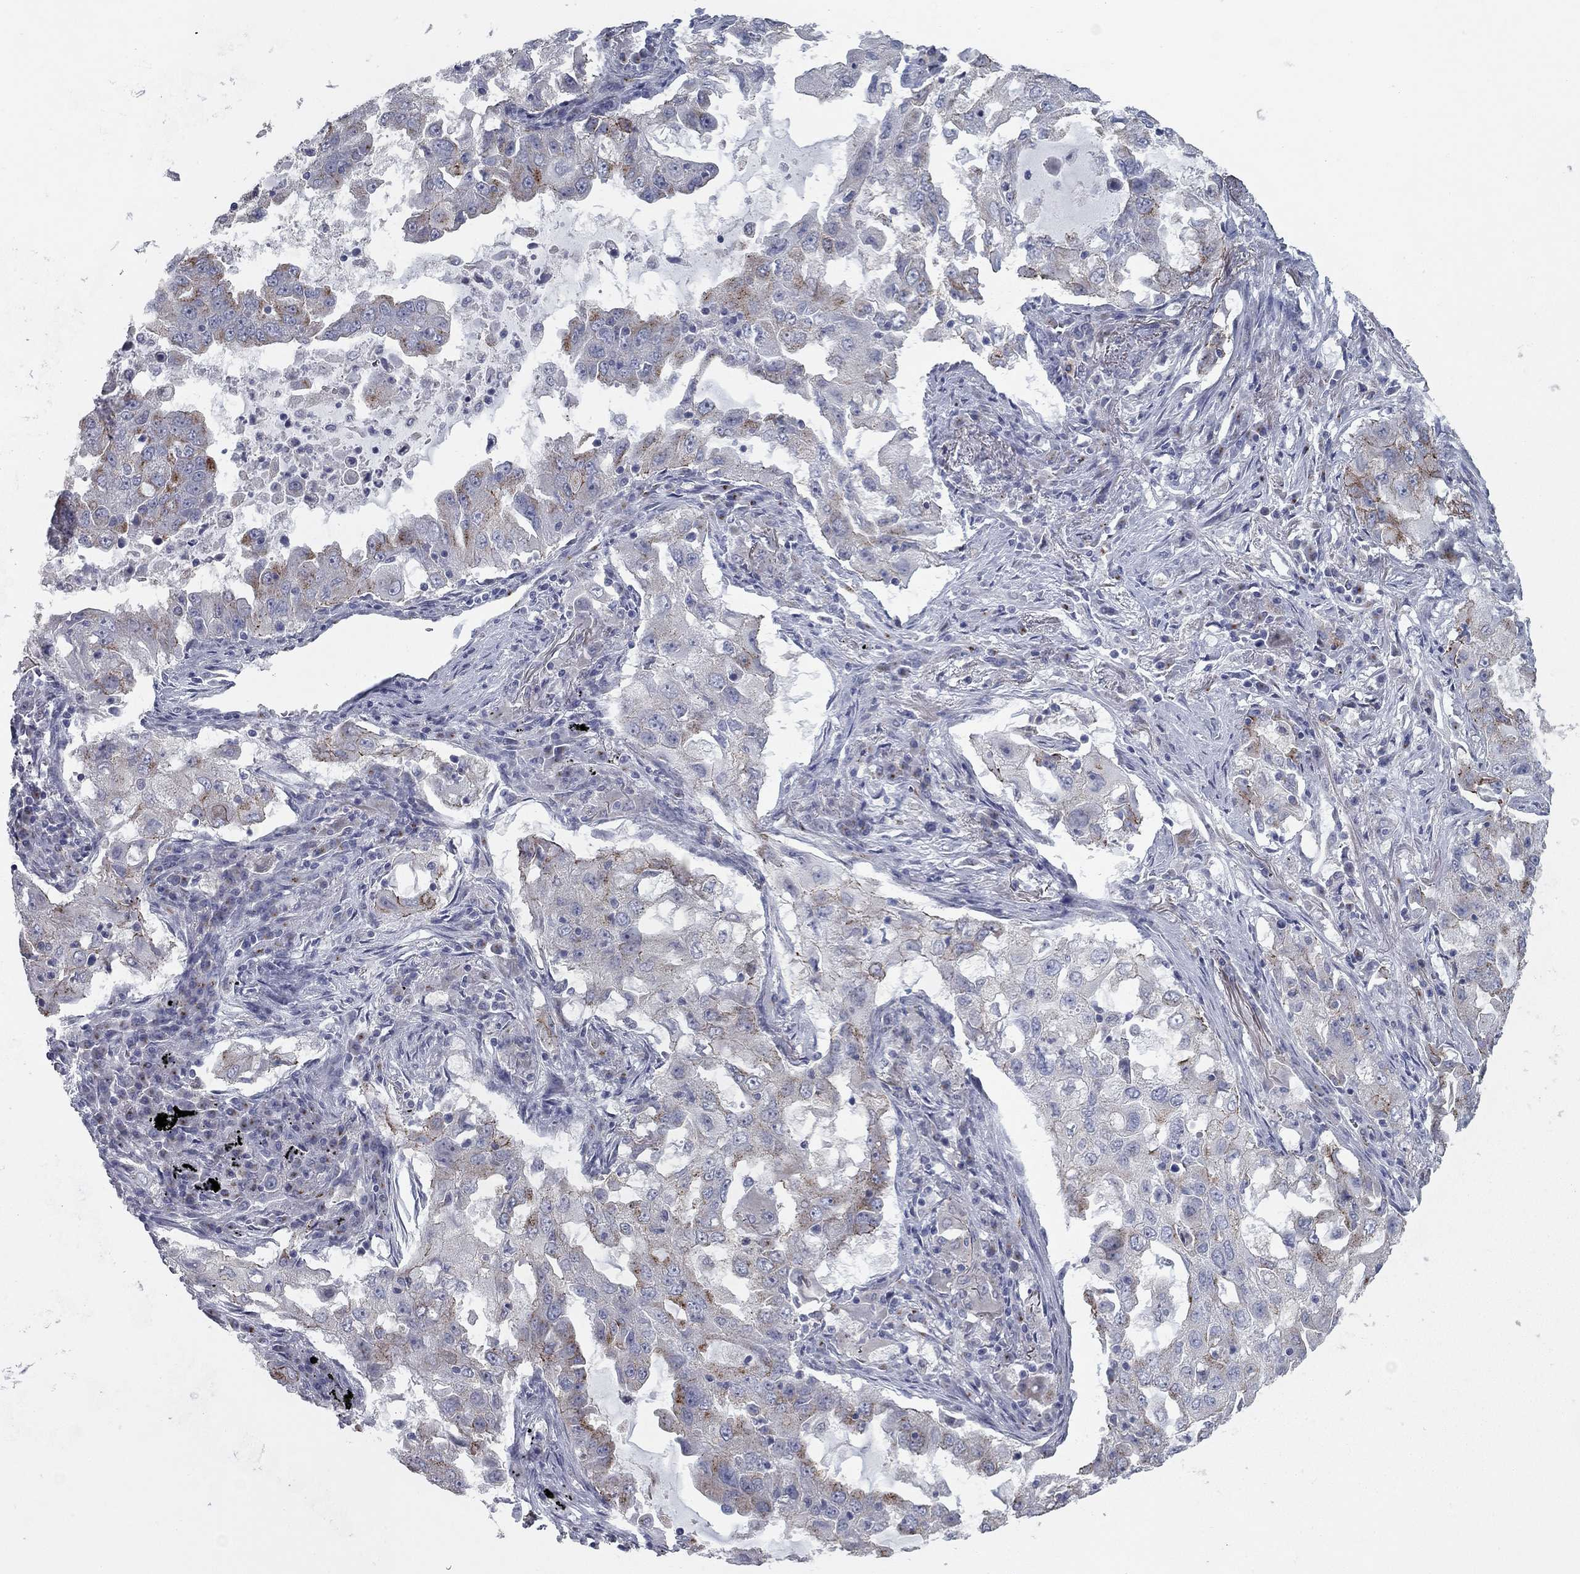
{"staining": {"intensity": "moderate", "quantity": "<25%", "location": "cytoplasmic/membranous"}, "tissue": "lung cancer", "cell_type": "Tumor cells", "image_type": "cancer", "snomed": [{"axis": "morphology", "description": "Adenocarcinoma, NOS"}, {"axis": "topography", "description": "Lung"}], "caption": "Tumor cells demonstrate moderate cytoplasmic/membranous positivity in approximately <25% of cells in lung cancer.", "gene": "KIAA0319L", "patient": {"sex": "female", "age": 61}}